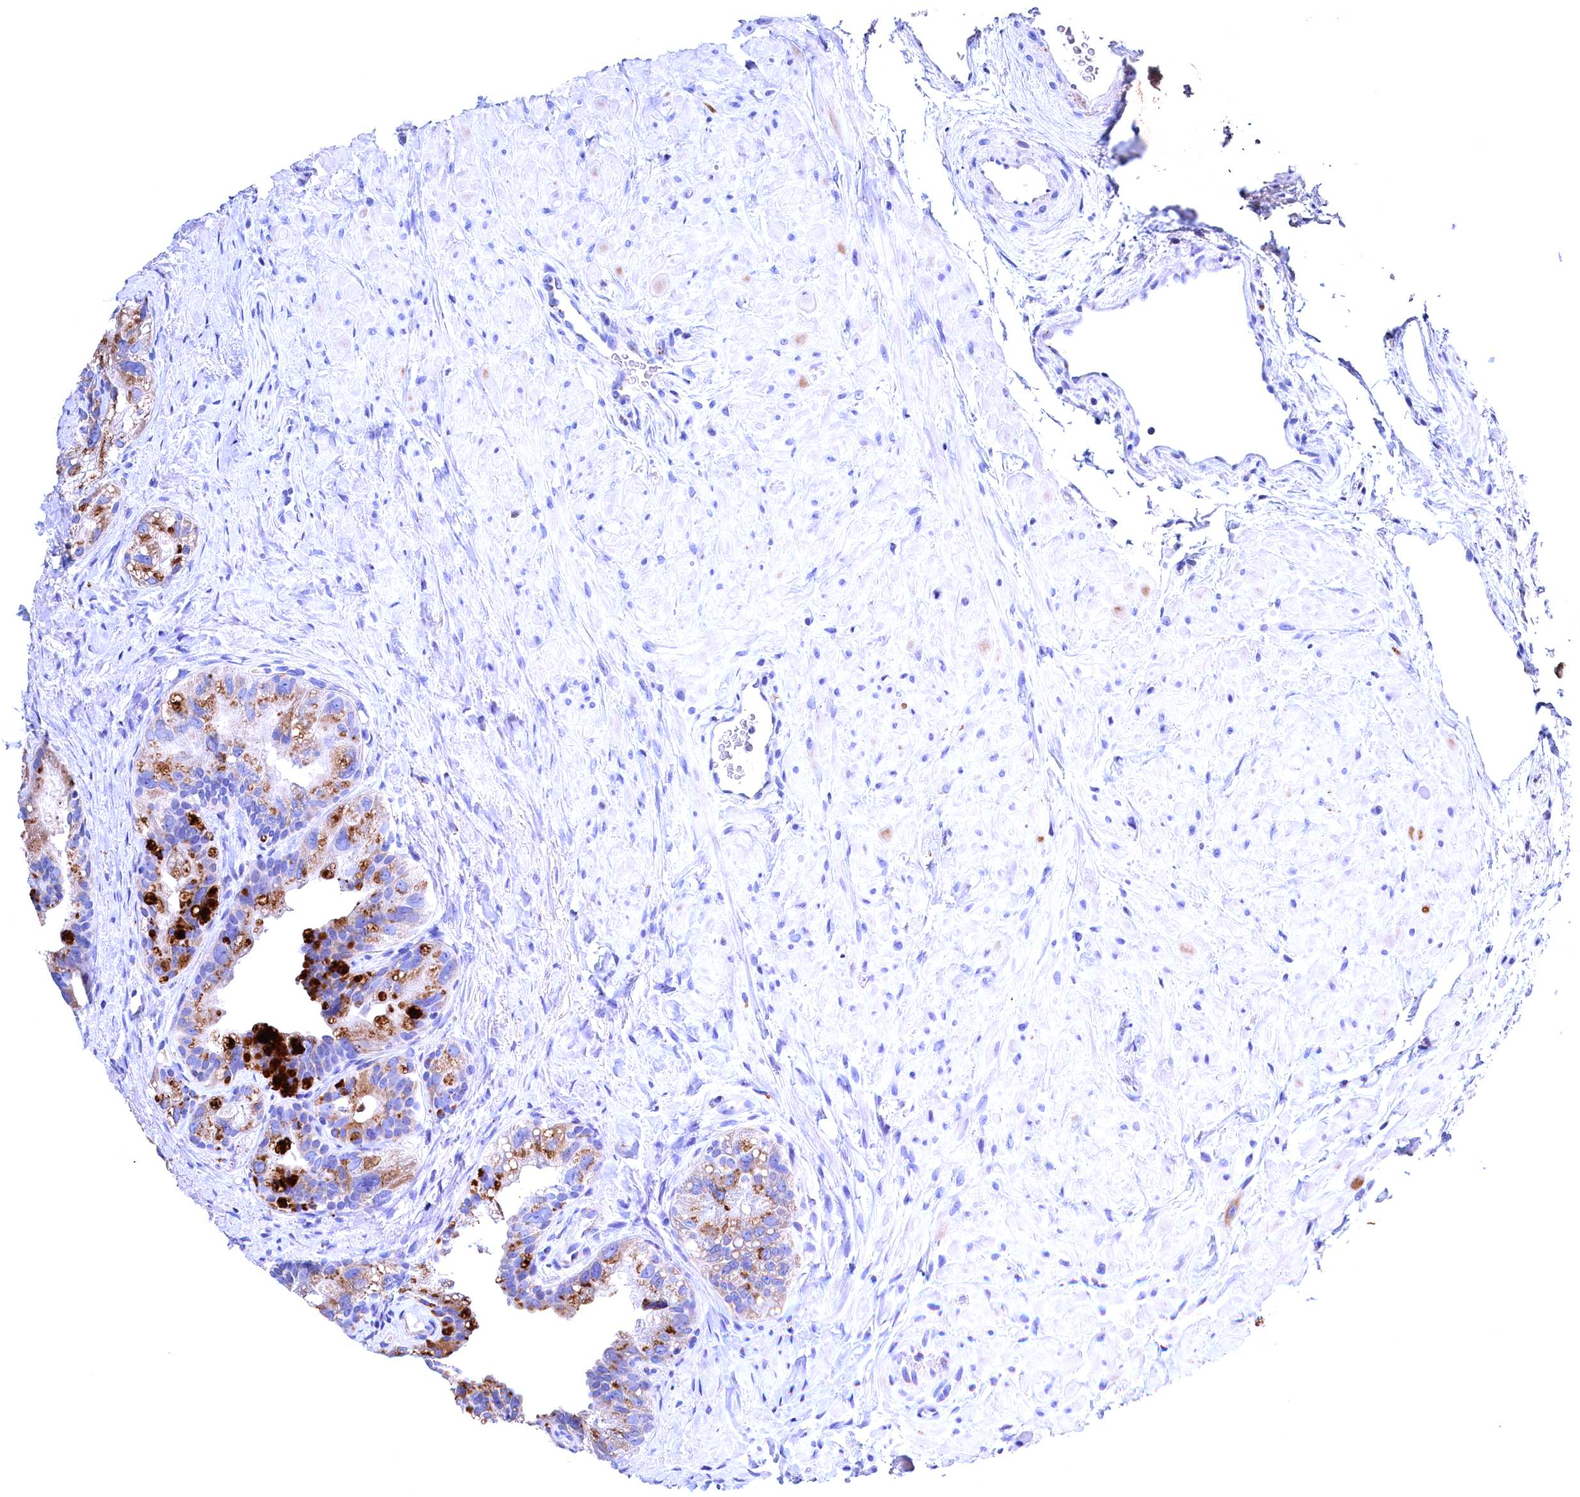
{"staining": {"intensity": "moderate", "quantity": "25%-75%", "location": "cytoplasmic/membranous"}, "tissue": "prostate cancer", "cell_type": "Tumor cells", "image_type": "cancer", "snomed": [{"axis": "morphology", "description": "Normal tissue, NOS"}, {"axis": "morphology", "description": "Adenocarcinoma, Low grade"}, {"axis": "topography", "description": "Prostate"}], "caption": "Immunohistochemistry (IHC) (DAB (3,3'-diaminobenzidine)) staining of human prostate cancer displays moderate cytoplasmic/membranous protein staining in approximately 25%-75% of tumor cells.", "gene": "GPR108", "patient": {"sex": "male", "age": 72}}